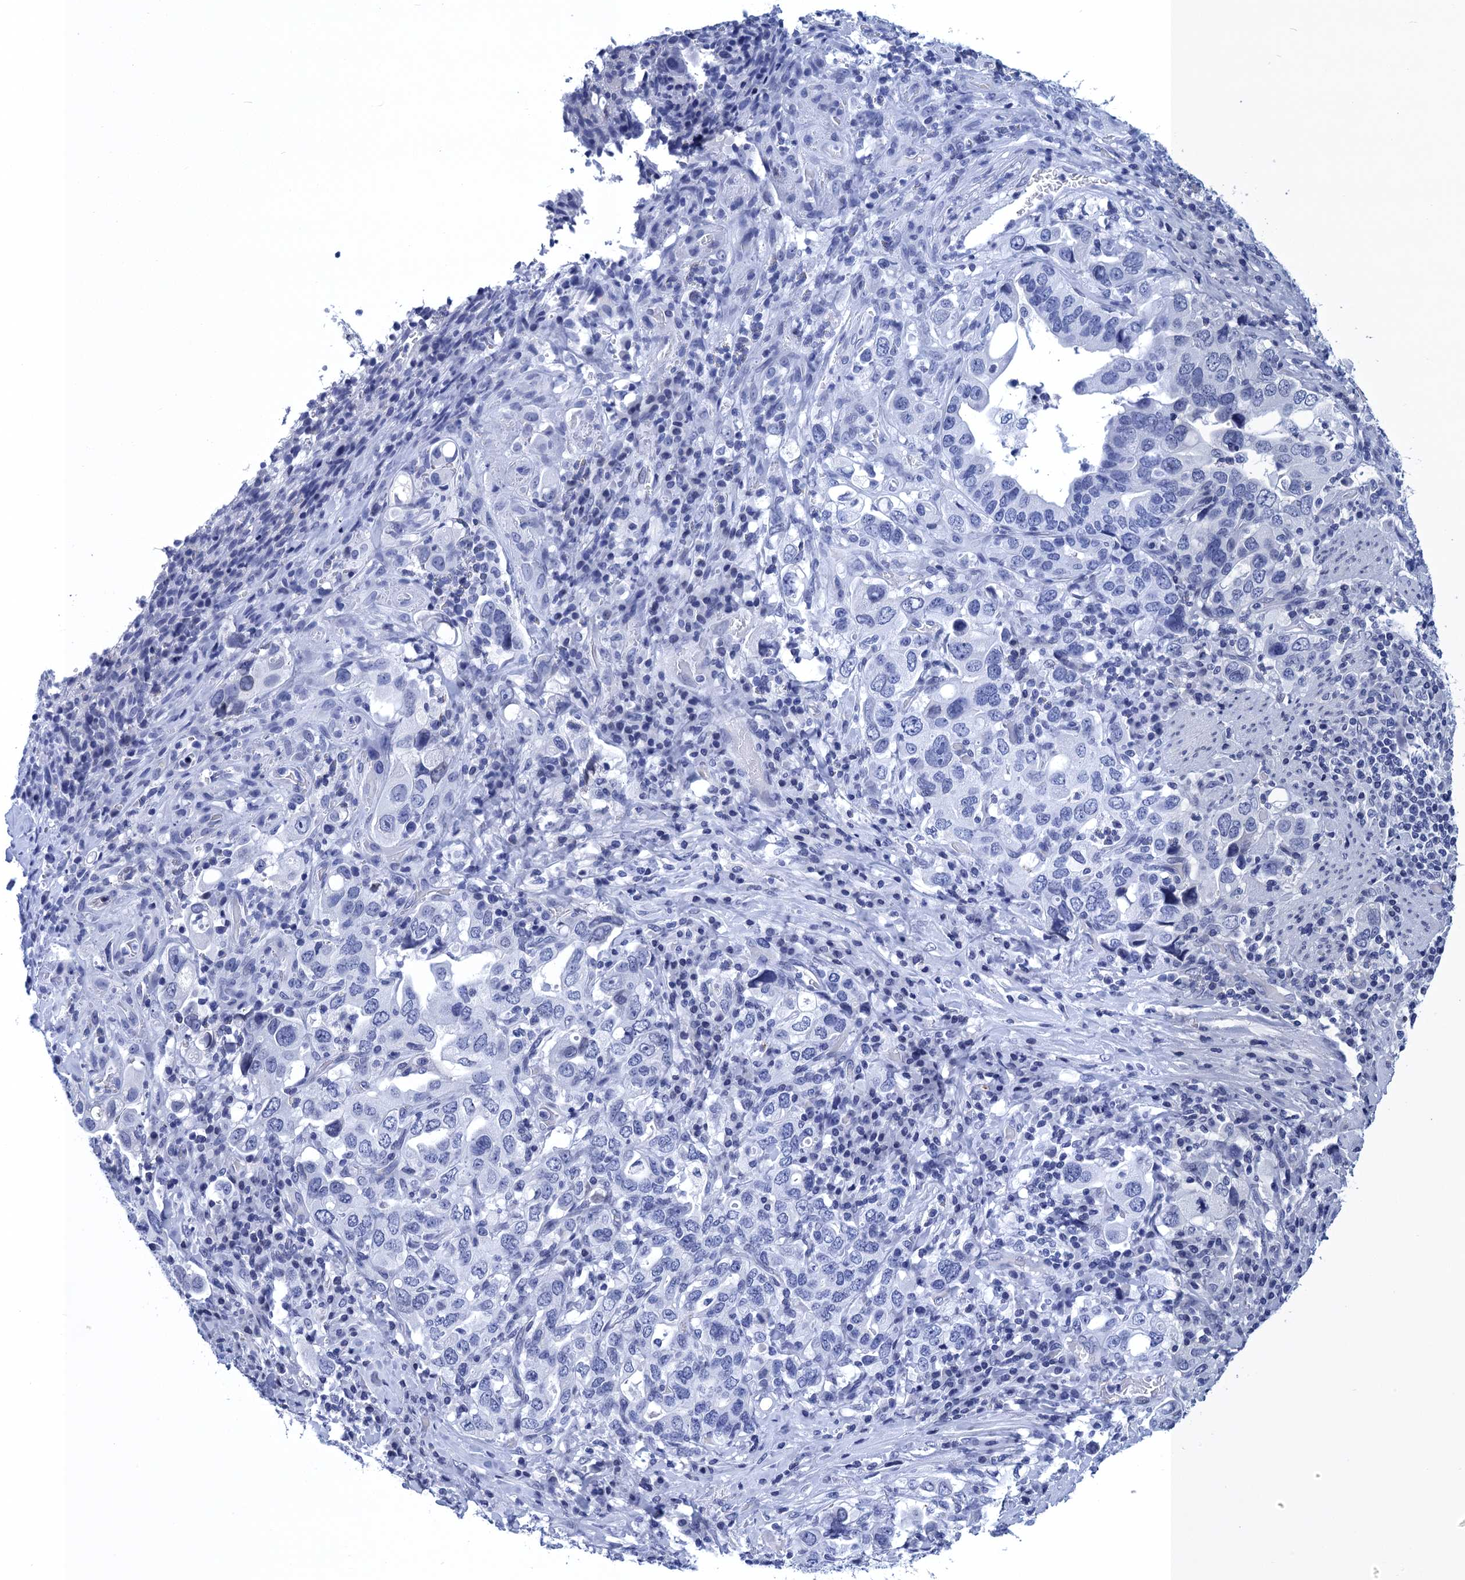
{"staining": {"intensity": "negative", "quantity": "none", "location": "none"}, "tissue": "stomach cancer", "cell_type": "Tumor cells", "image_type": "cancer", "snomed": [{"axis": "morphology", "description": "Adenocarcinoma, NOS"}, {"axis": "topography", "description": "Stomach, upper"}], "caption": "IHC image of neoplastic tissue: stomach cancer (adenocarcinoma) stained with DAB (3,3'-diaminobenzidine) exhibits no significant protein expression in tumor cells.", "gene": "METTL25", "patient": {"sex": "male", "age": 62}}